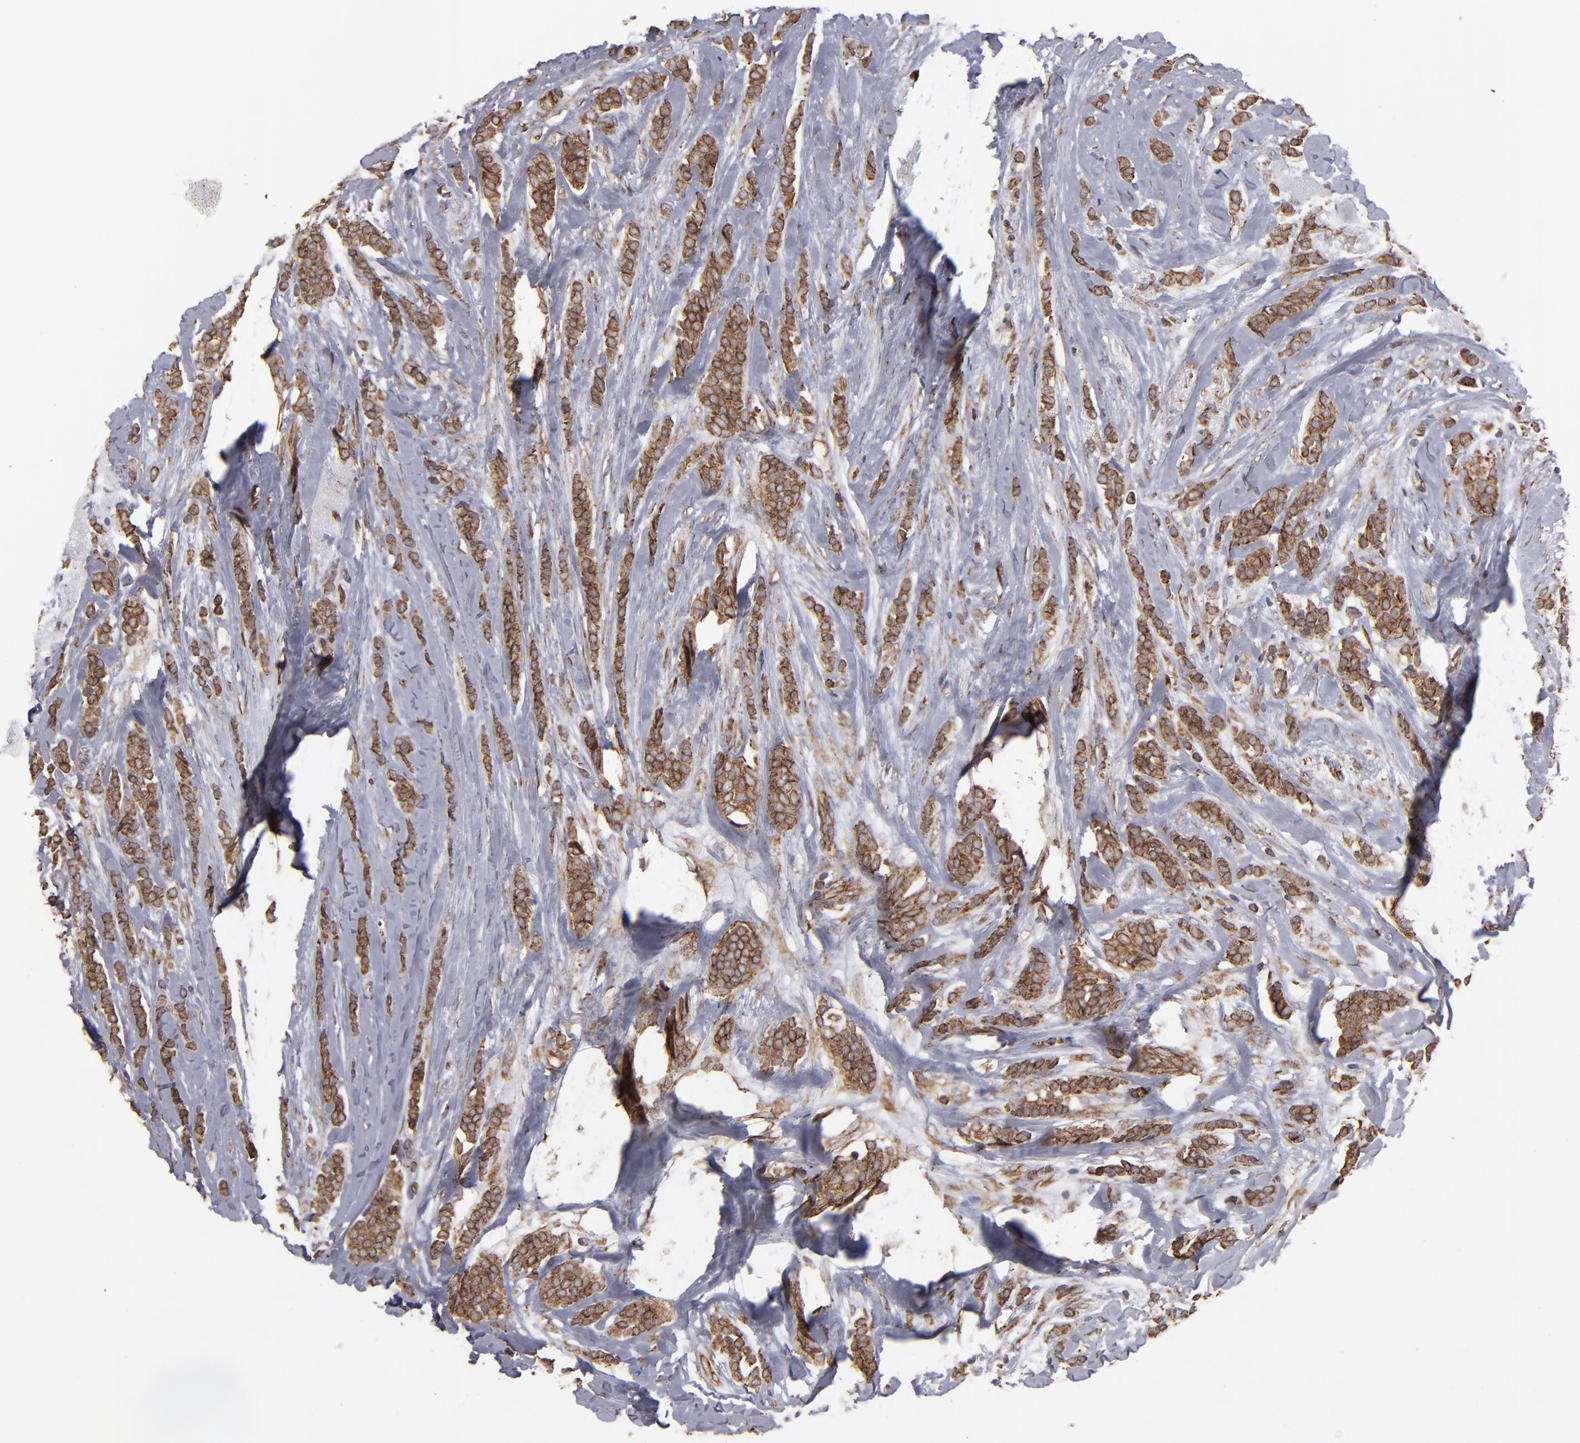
{"staining": {"intensity": "moderate", "quantity": ">75%", "location": "cytoplasmic/membranous"}, "tissue": "breast cancer", "cell_type": "Tumor cells", "image_type": "cancer", "snomed": [{"axis": "morphology", "description": "Lobular carcinoma"}, {"axis": "topography", "description": "Breast"}], "caption": "This micrograph exhibits breast cancer stained with immunohistochemistry (IHC) to label a protein in brown. The cytoplasmic/membranous of tumor cells show moderate positivity for the protein. Nuclei are counter-stained blue.", "gene": "KTN1", "patient": {"sex": "female", "age": 56}}